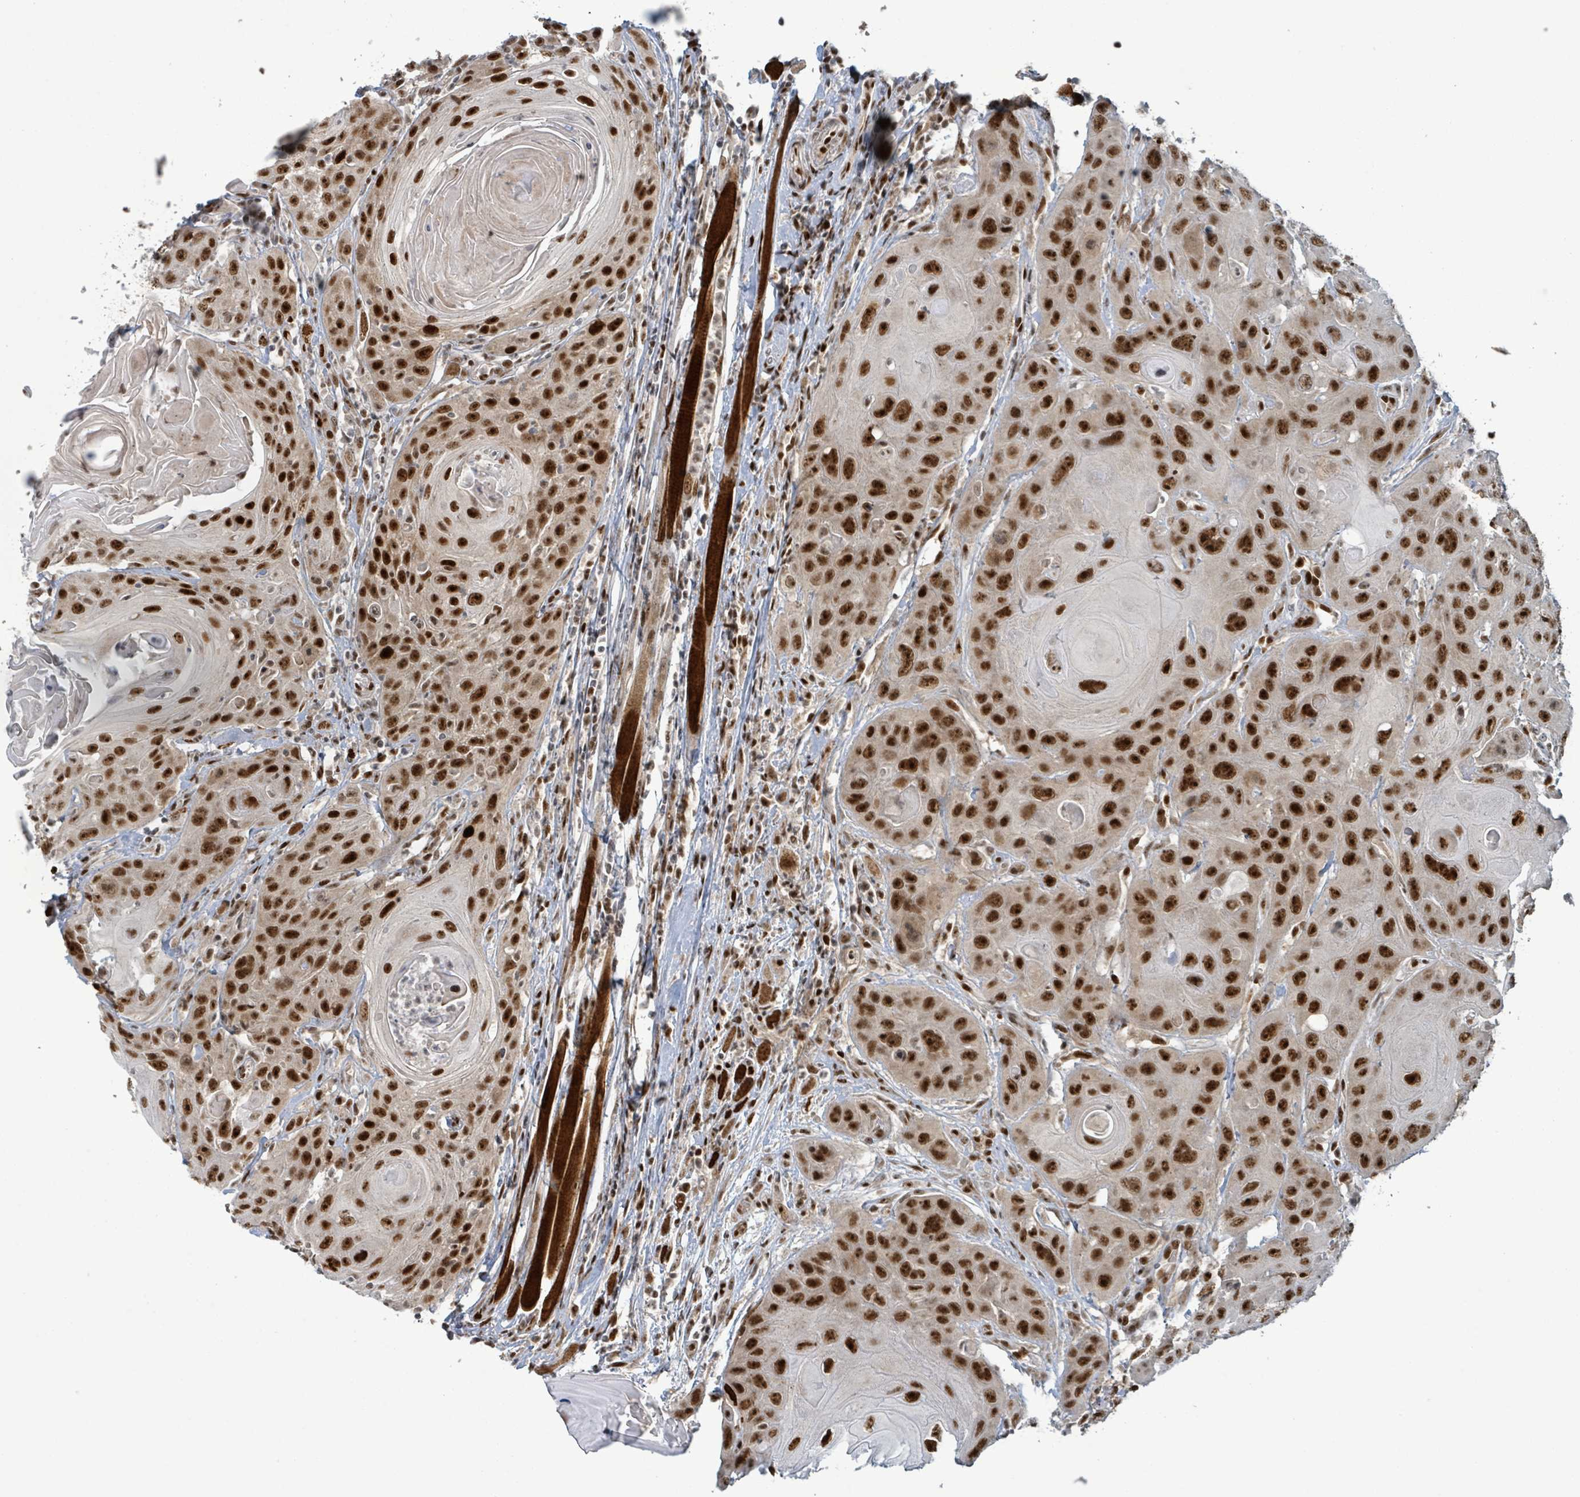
{"staining": {"intensity": "strong", "quantity": ">75%", "location": "nuclear"}, "tissue": "head and neck cancer", "cell_type": "Tumor cells", "image_type": "cancer", "snomed": [{"axis": "morphology", "description": "Squamous cell carcinoma, NOS"}, {"axis": "topography", "description": "Head-Neck"}], "caption": "Immunohistochemistry (DAB) staining of head and neck cancer (squamous cell carcinoma) exhibits strong nuclear protein expression in approximately >75% of tumor cells.", "gene": "KLF3", "patient": {"sex": "female", "age": 59}}